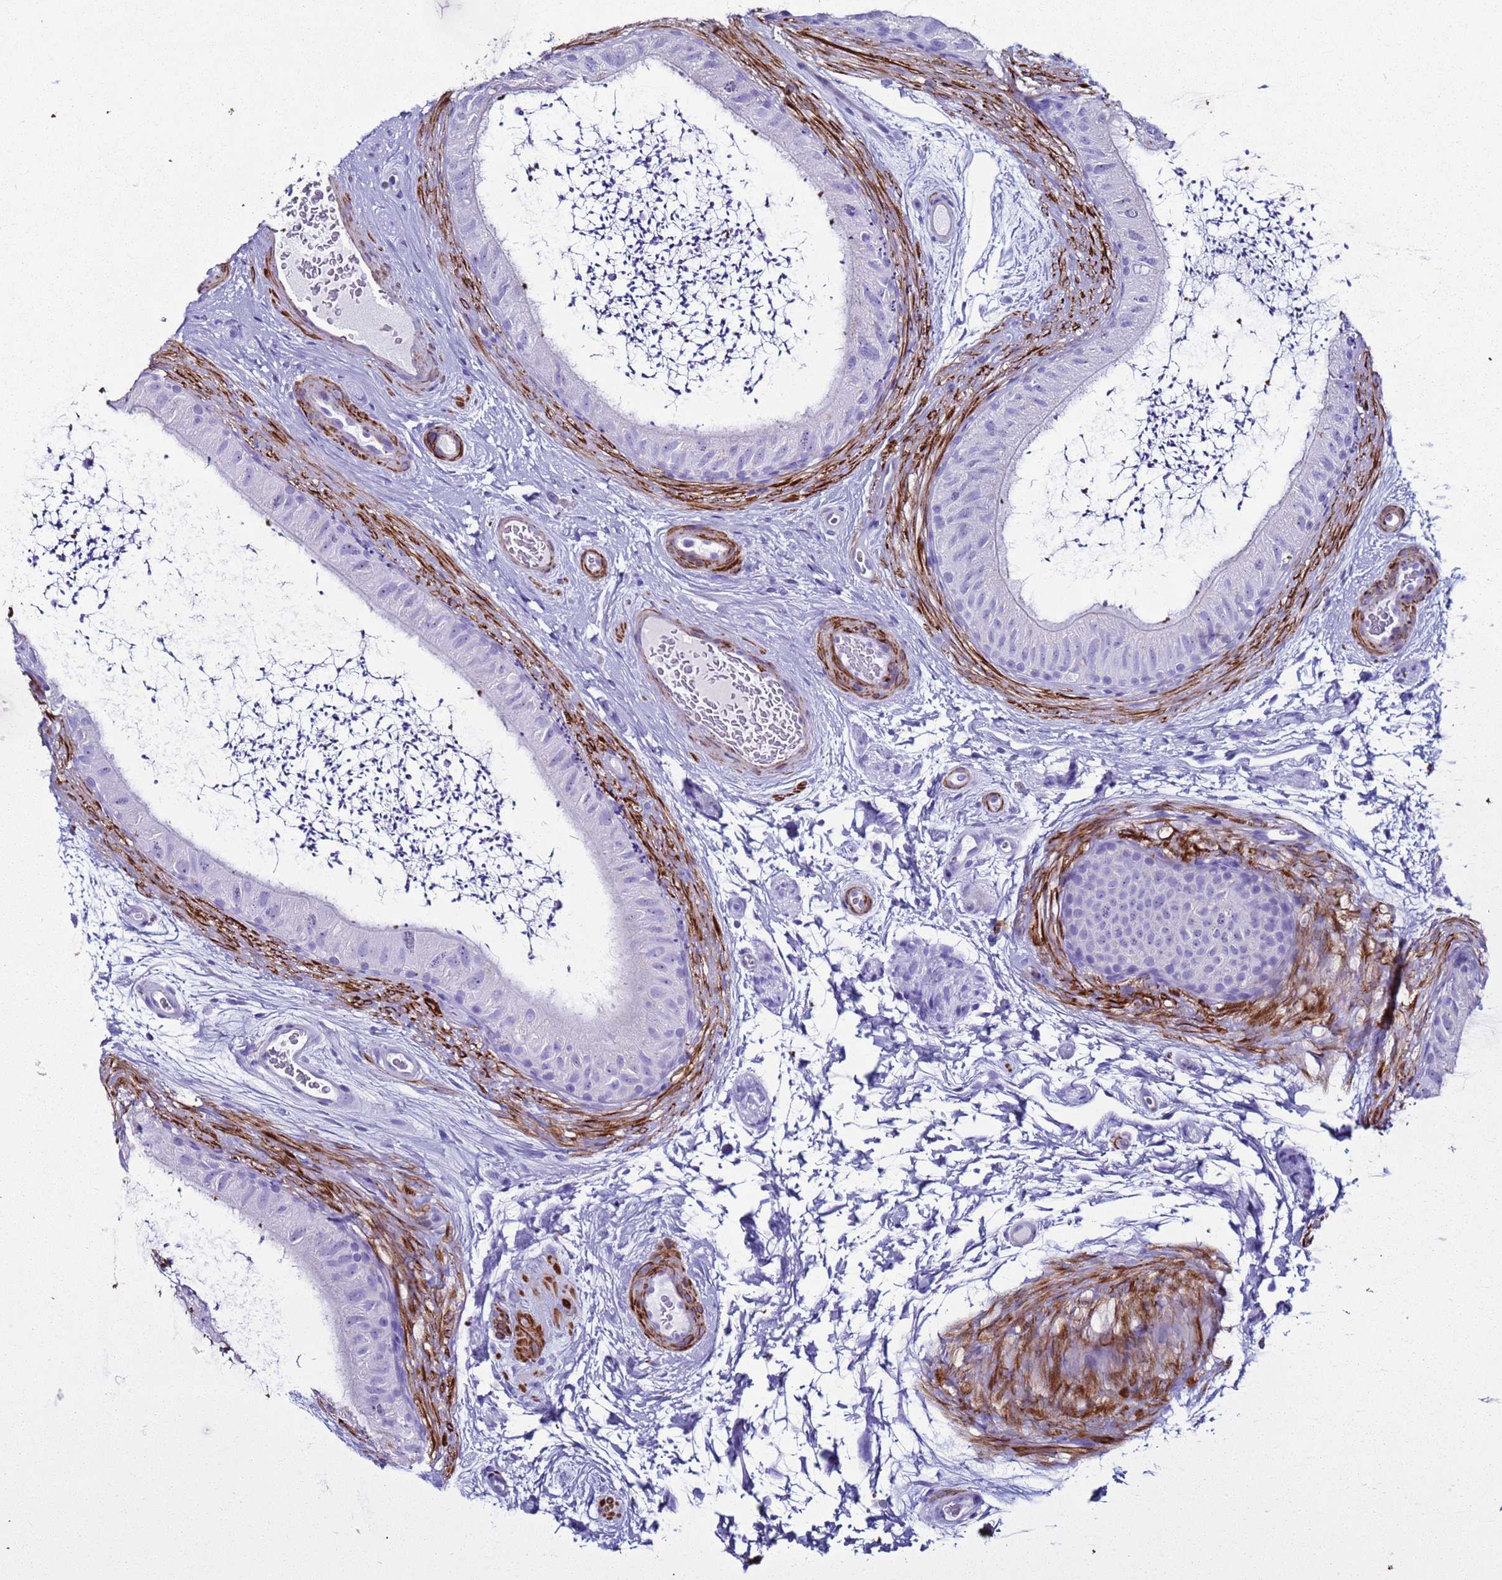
{"staining": {"intensity": "negative", "quantity": "none", "location": "none"}, "tissue": "epididymis", "cell_type": "Glandular cells", "image_type": "normal", "snomed": [{"axis": "morphology", "description": "Normal tissue, NOS"}, {"axis": "topography", "description": "Epididymis"}], "caption": "This is an IHC image of normal human epididymis. There is no positivity in glandular cells.", "gene": "LCMT1", "patient": {"sex": "male", "age": 50}}